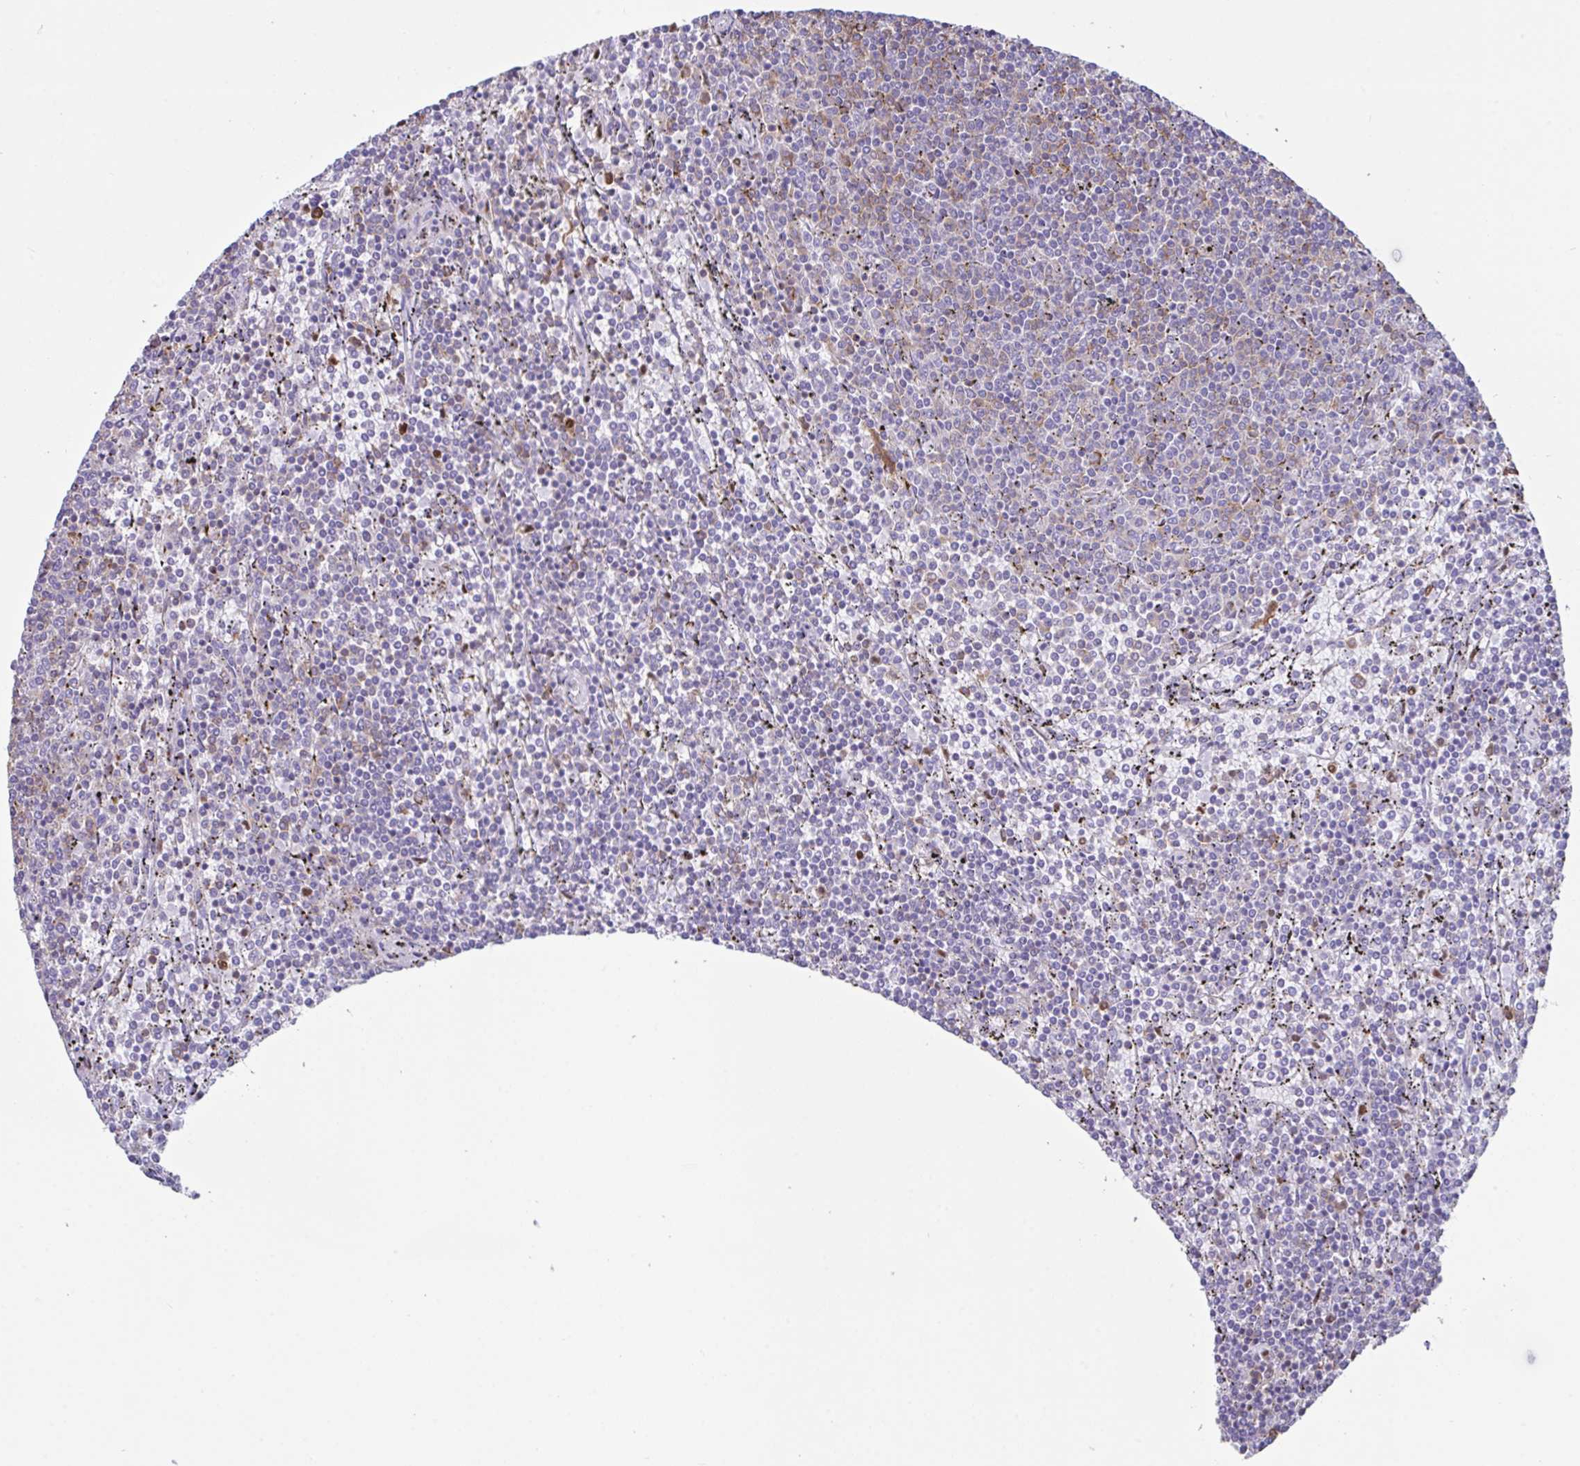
{"staining": {"intensity": "weak", "quantity": "<25%", "location": "cytoplasmic/membranous"}, "tissue": "lymphoma", "cell_type": "Tumor cells", "image_type": "cancer", "snomed": [{"axis": "morphology", "description": "Malignant lymphoma, non-Hodgkin's type, Low grade"}, {"axis": "topography", "description": "Spleen"}], "caption": "DAB immunohistochemical staining of human malignant lymphoma, non-Hodgkin's type (low-grade) displays no significant staining in tumor cells.", "gene": "BTBD10", "patient": {"sex": "female", "age": 50}}